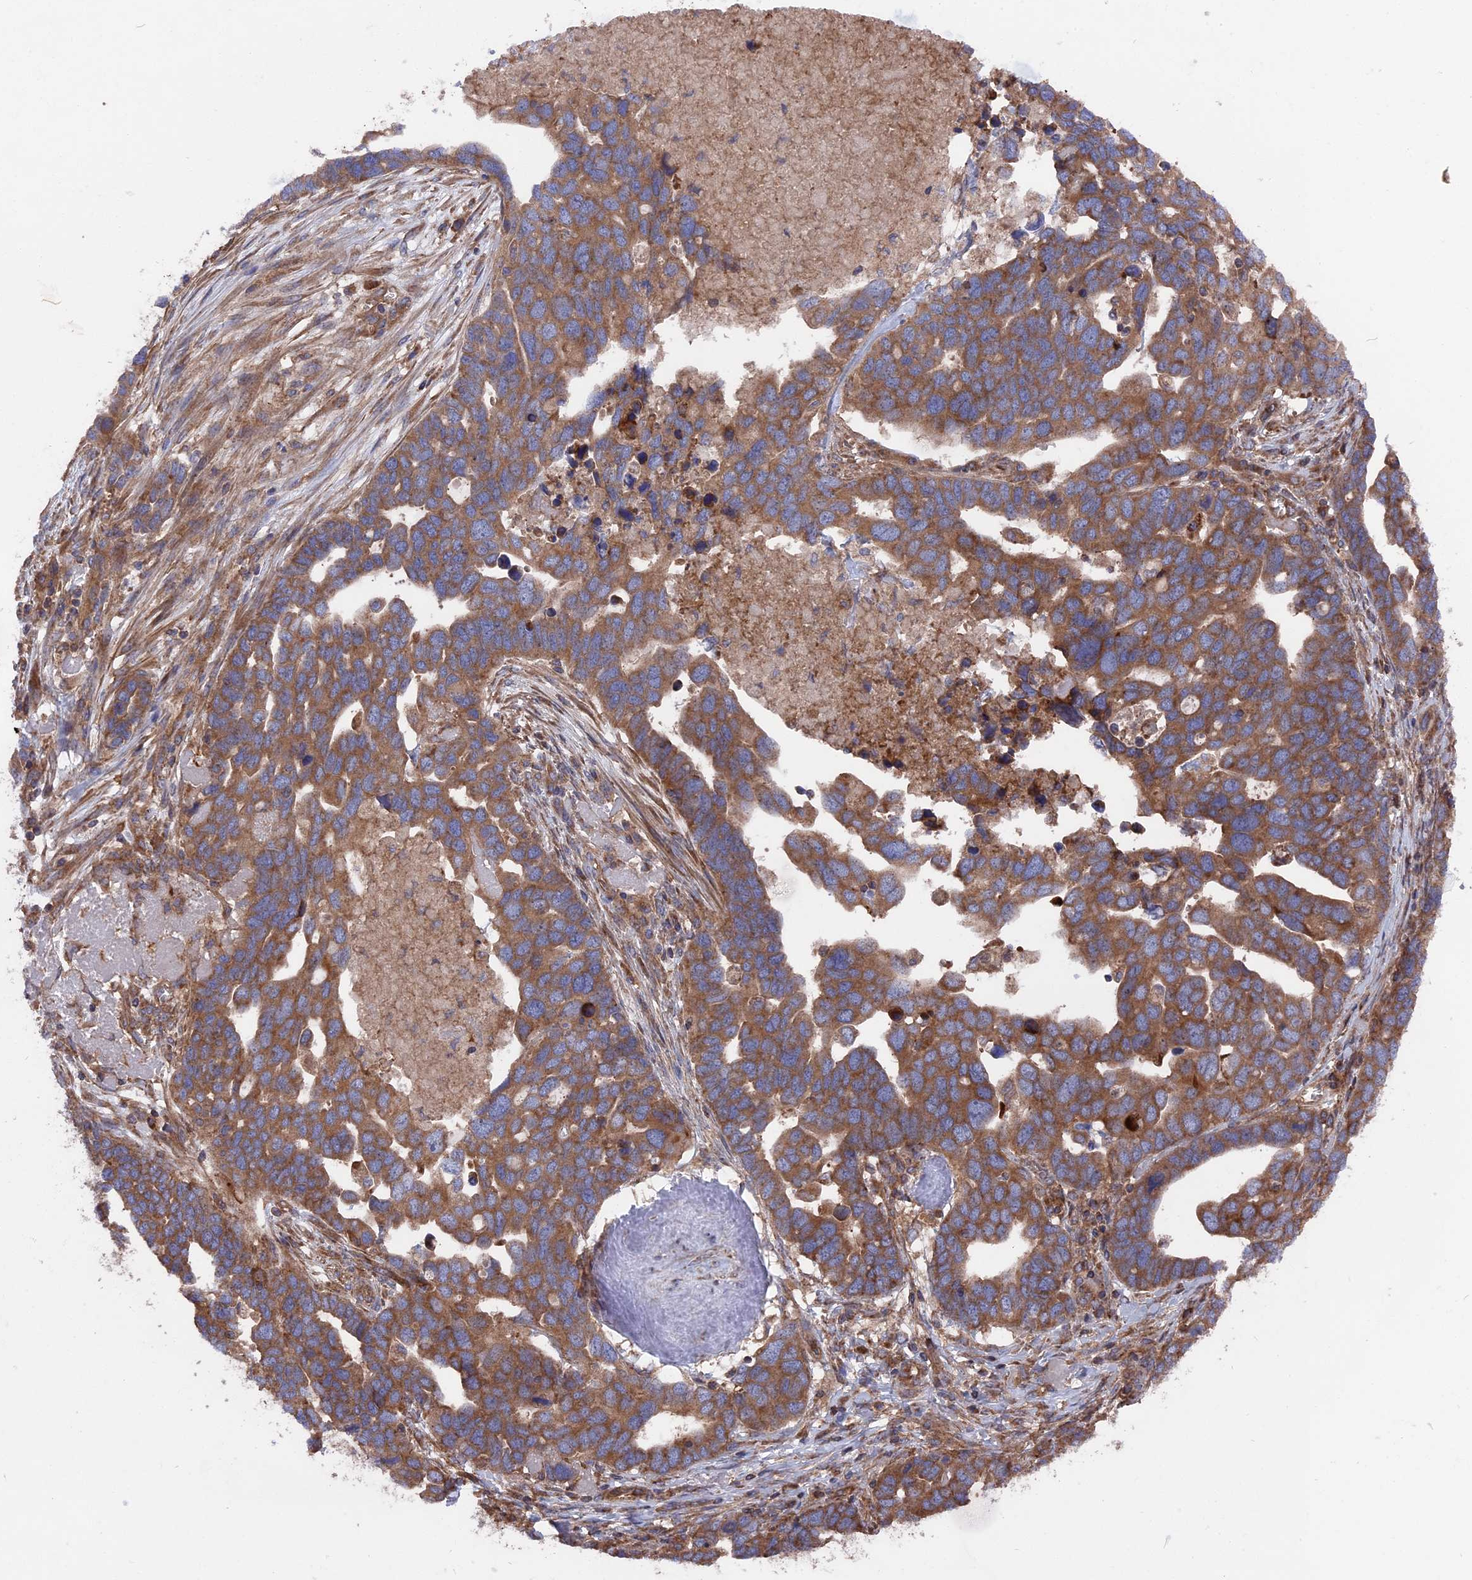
{"staining": {"intensity": "moderate", "quantity": ">75%", "location": "cytoplasmic/membranous"}, "tissue": "ovarian cancer", "cell_type": "Tumor cells", "image_type": "cancer", "snomed": [{"axis": "morphology", "description": "Cystadenocarcinoma, serous, NOS"}, {"axis": "topography", "description": "Ovary"}], "caption": "Immunohistochemistry (IHC) of human serous cystadenocarcinoma (ovarian) reveals medium levels of moderate cytoplasmic/membranous staining in about >75% of tumor cells.", "gene": "TELO2", "patient": {"sex": "female", "age": 54}}